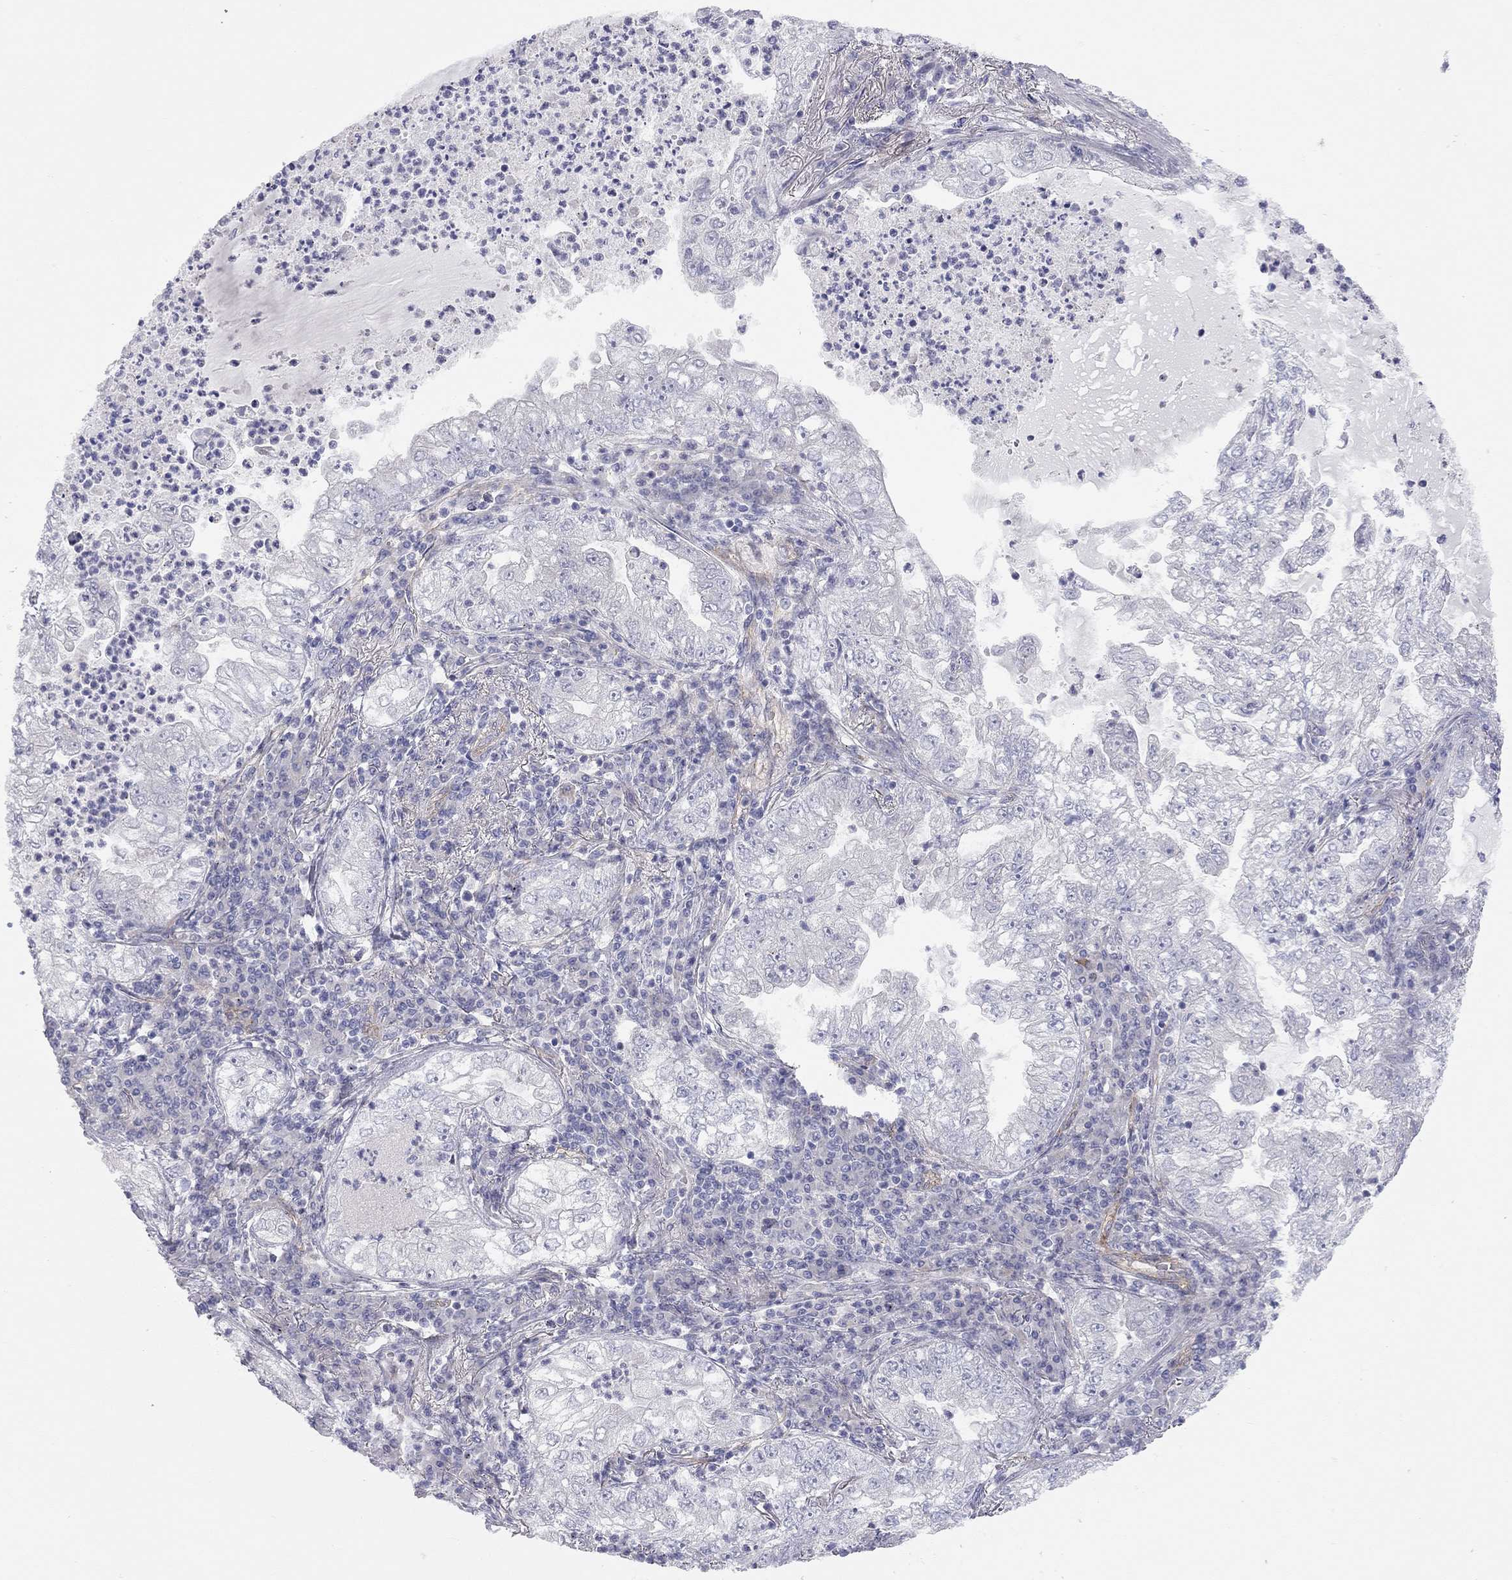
{"staining": {"intensity": "negative", "quantity": "none", "location": "none"}, "tissue": "lung cancer", "cell_type": "Tumor cells", "image_type": "cancer", "snomed": [{"axis": "morphology", "description": "Adenocarcinoma, NOS"}, {"axis": "topography", "description": "Lung"}], "caption": "Lung cancer was stained to show a protein in brown. There is no significant staining in tumor cells.", "gene": "GPRC5B", "patient": {"sex": "female", "age": 73}}